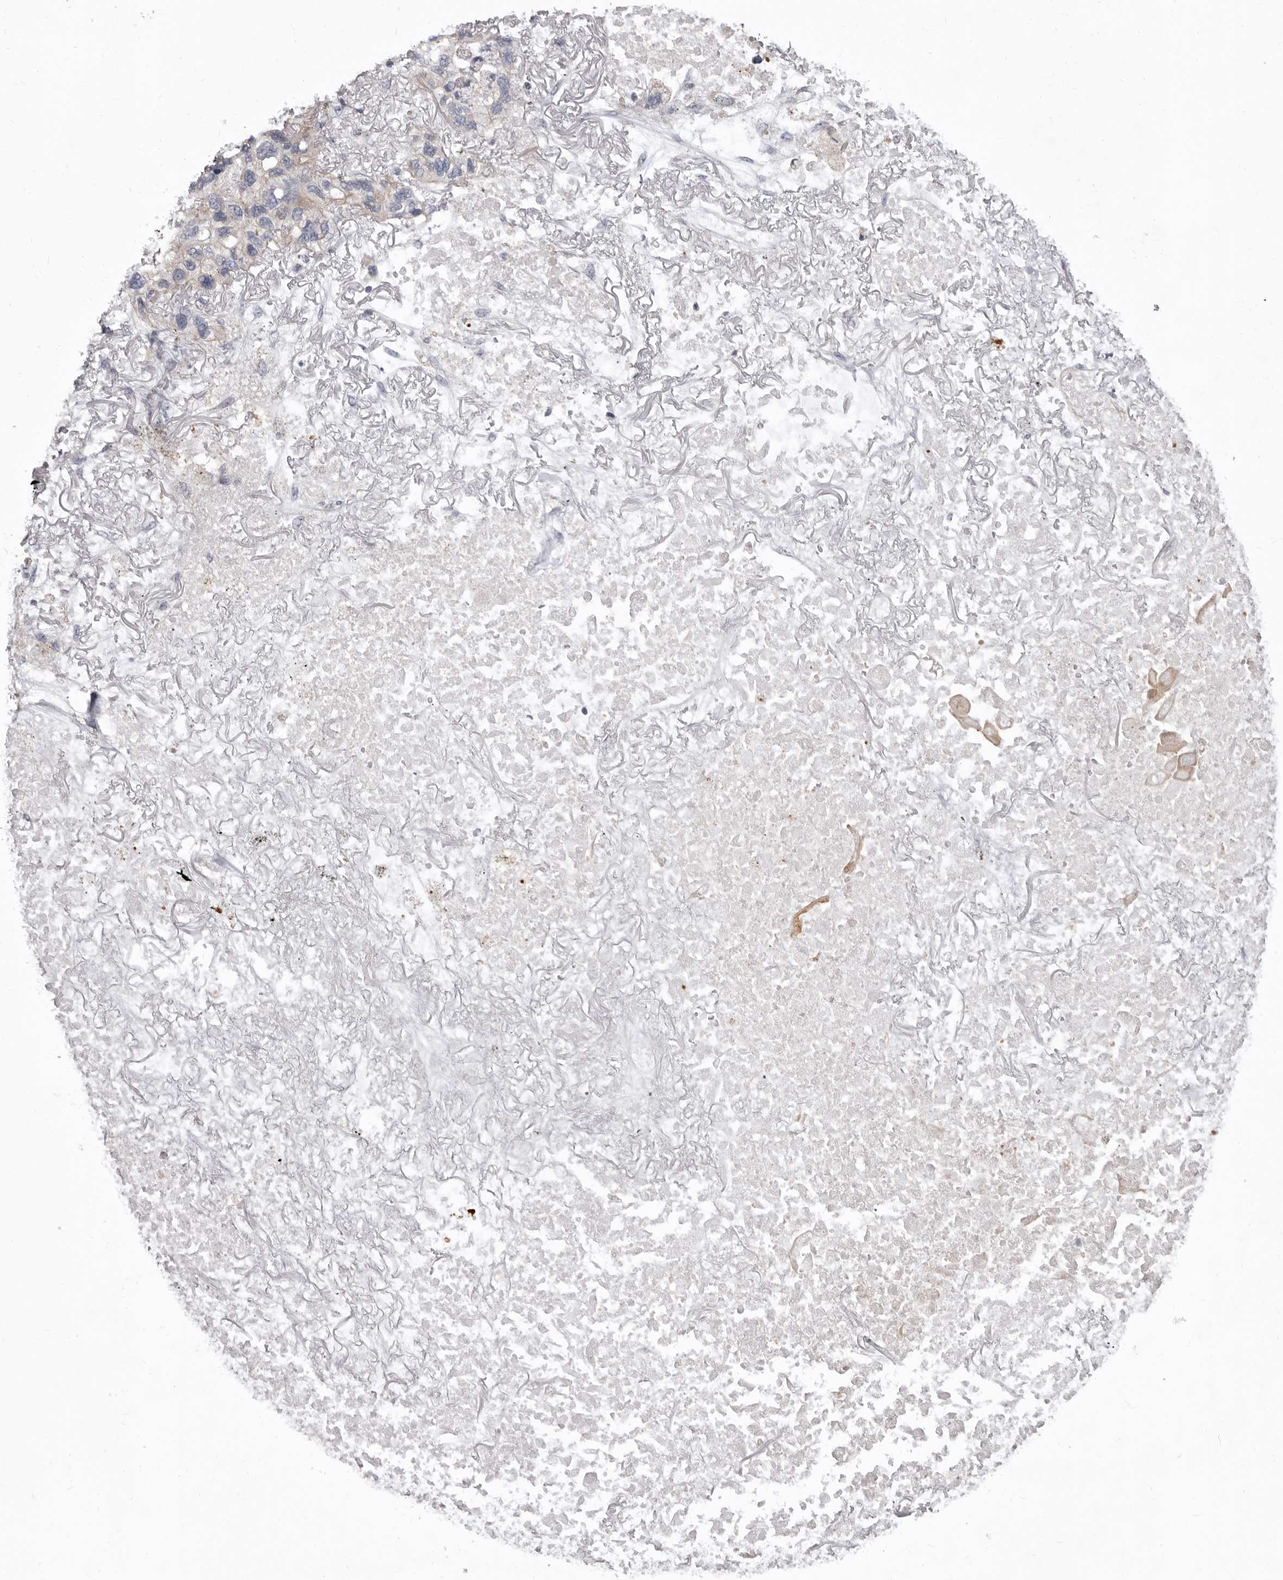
{"staining": {"intensity": "weak", "quantity": ">75%", "location": "cytoplasmic/membranous"}, "tissue": "lung cancer", "cell_type": "Tumor cells", "image_type": "cancer", "snomed": [{"axis": "morphology", "description": "Squamous cell carcinoma, NOS"}, {"axis": "topography", "description": "Lung"}], "caption": "Weak cytoplasmic/membranous staining for a protein is identified in approximately >75% of tumor cells of lung cancer (squamous cell carcinoma) using immunohistochemistry (IHC).", "gene": "FMO2", "patient": {"sex": "female", "age": 73}}